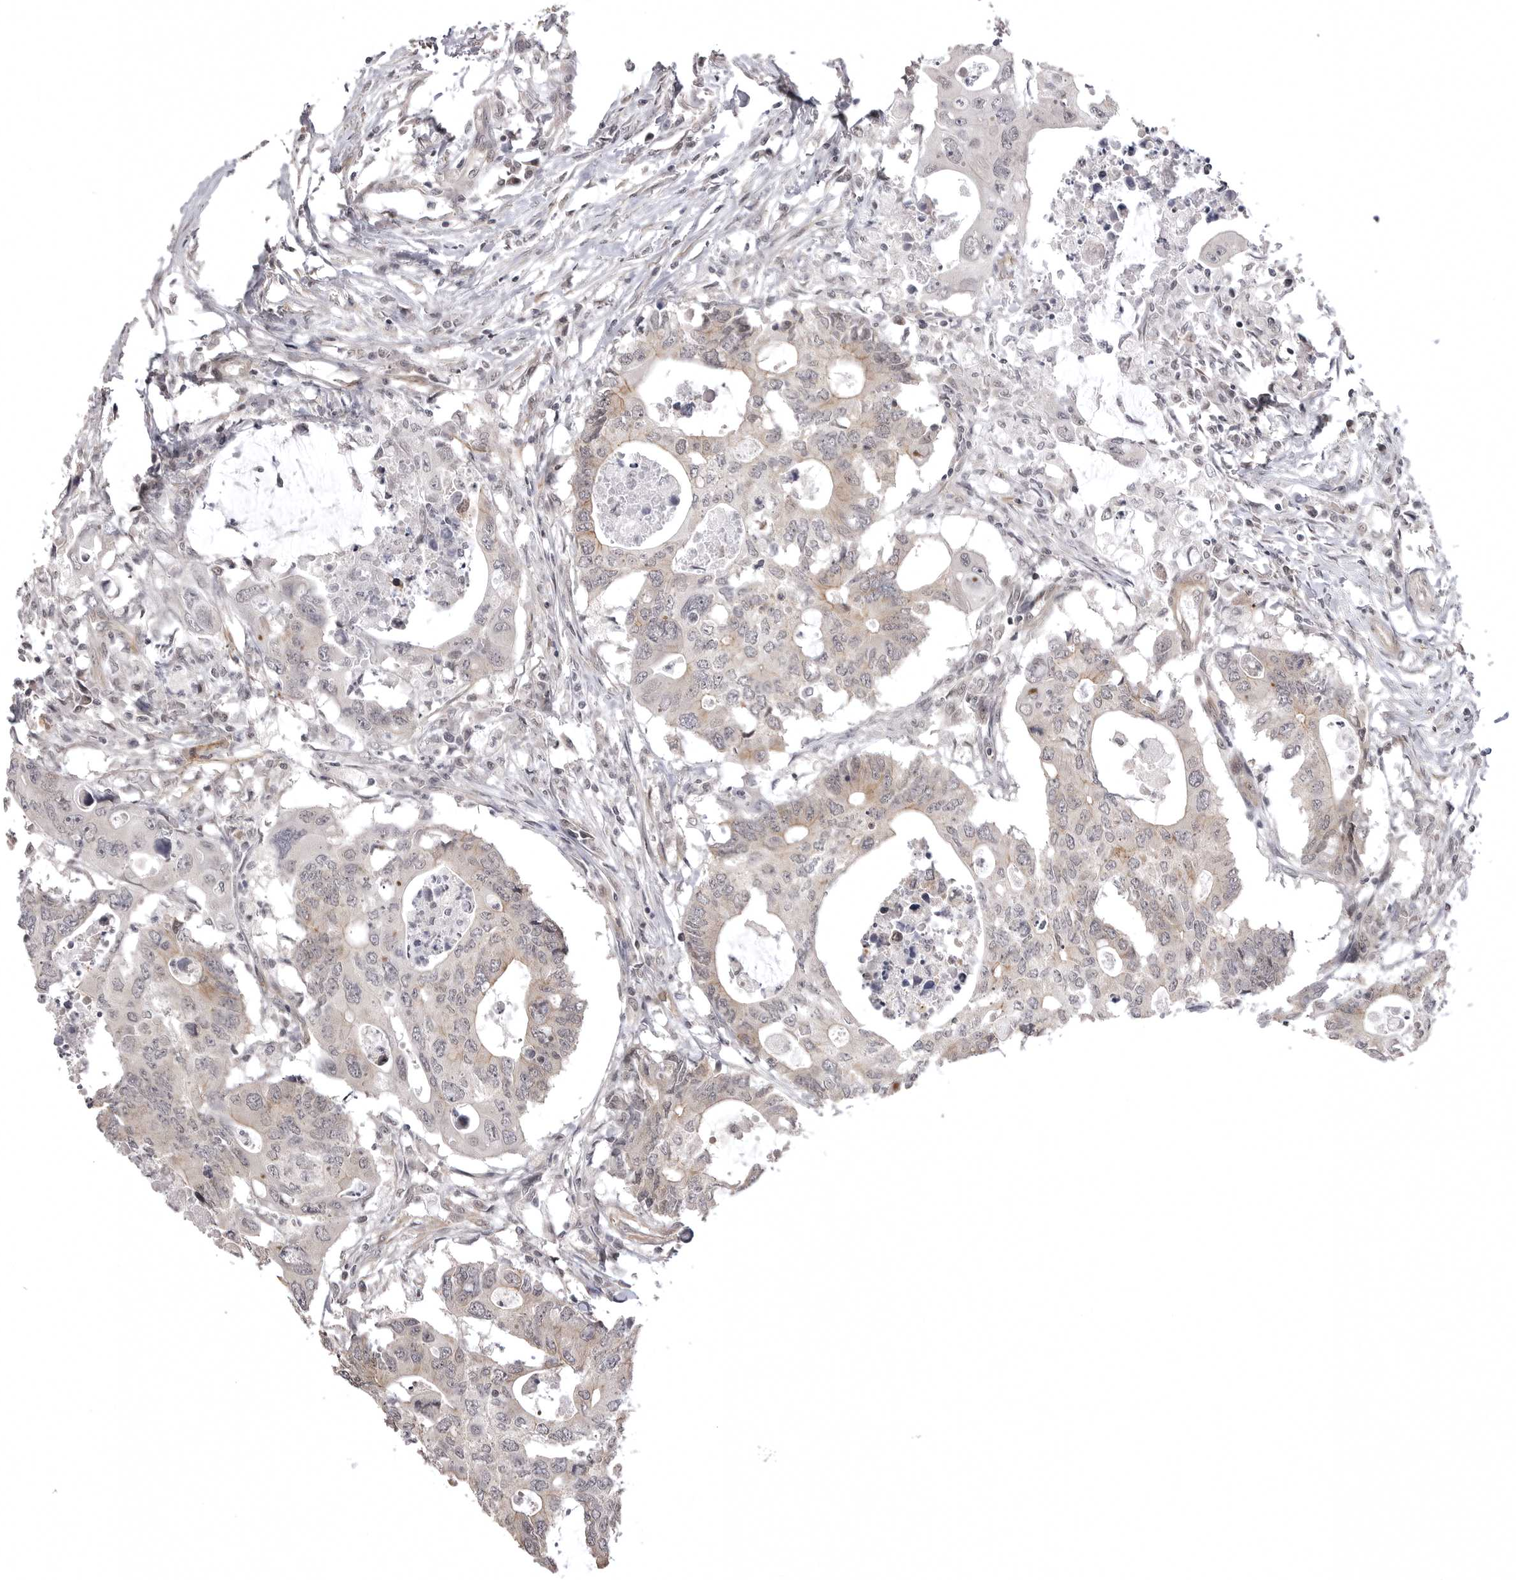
{"staining": {"intensity": "moderate", "quantity": "<25%", "location": "cytoplasmic/membranous"}, "tissue": "colorectal cancer", "cell_type": "Tumor cells", "image_type": "cancer", "snomed": [{"axis": "morphology", "description": "Adenocarcinoma, NOS"}, {"axis": "topography", "description": "Colon"}], "caption": "A brown stain labels moderate cytoplasmic/membranous staining of a protein in human adenocarcinoma (colorectal) tumor cells.", "gene": "SORBS1", "patient": {"sex": "male", "age": 71}}